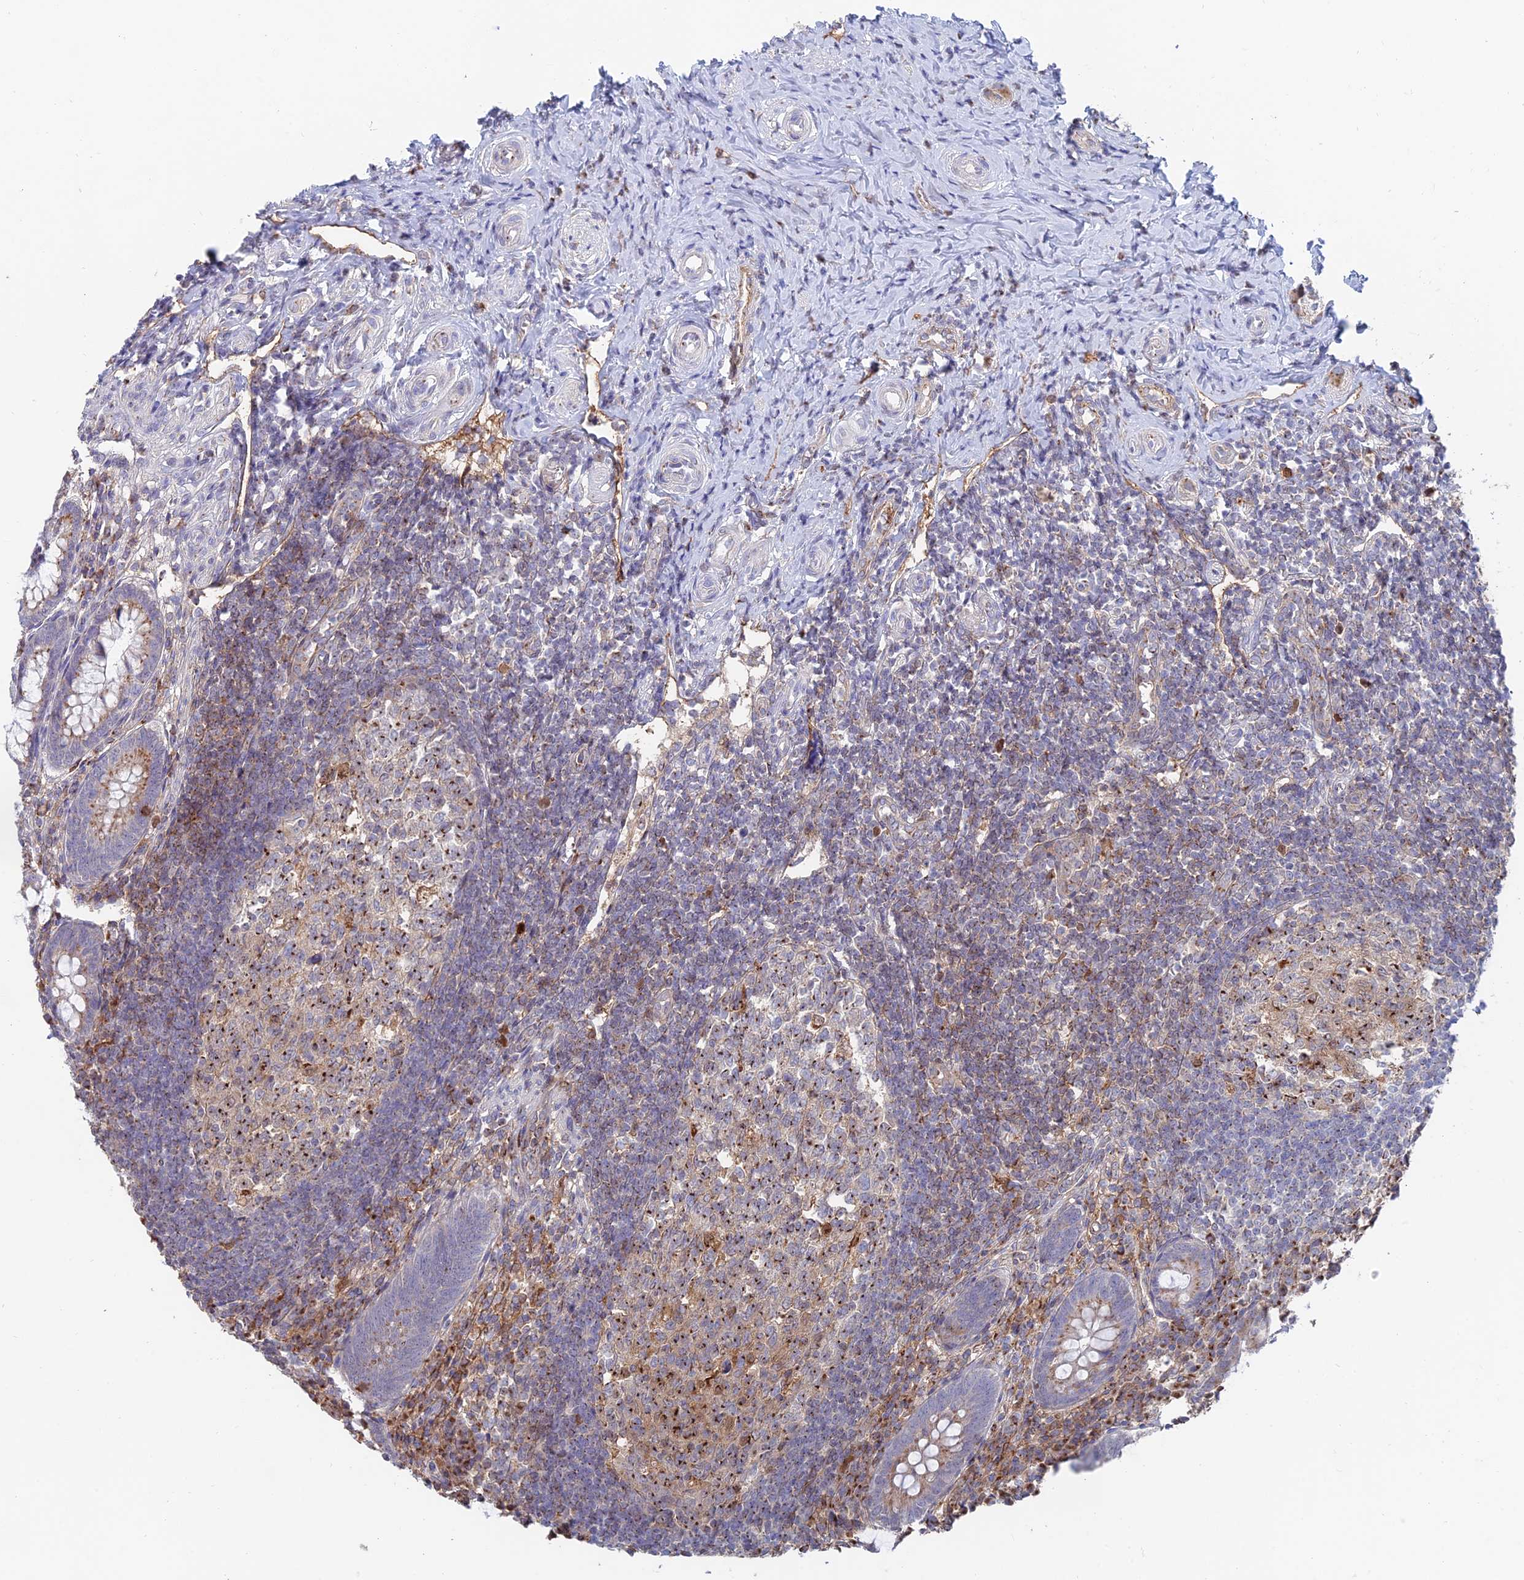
{"staining": {"intensity": "moderate", "quantity": ">75%", "location": "cytoplasmic/membranous"}, "tissue": "appendix", "cell_type": "Glandular cells", "image_type": "normal", "snomed": [{"axis": "morphology", "description": "Normal tissue, NOS"}, {"axis": "topography", "description": "Appendix"}], "caption": "A brown stain labels moderate cytoplasmic/membranous staining of a protein in glandular cells of unremarkable human appendix.", "gene": "ENSG00000267561", "patient": {"sex": "female", "age": 33}}